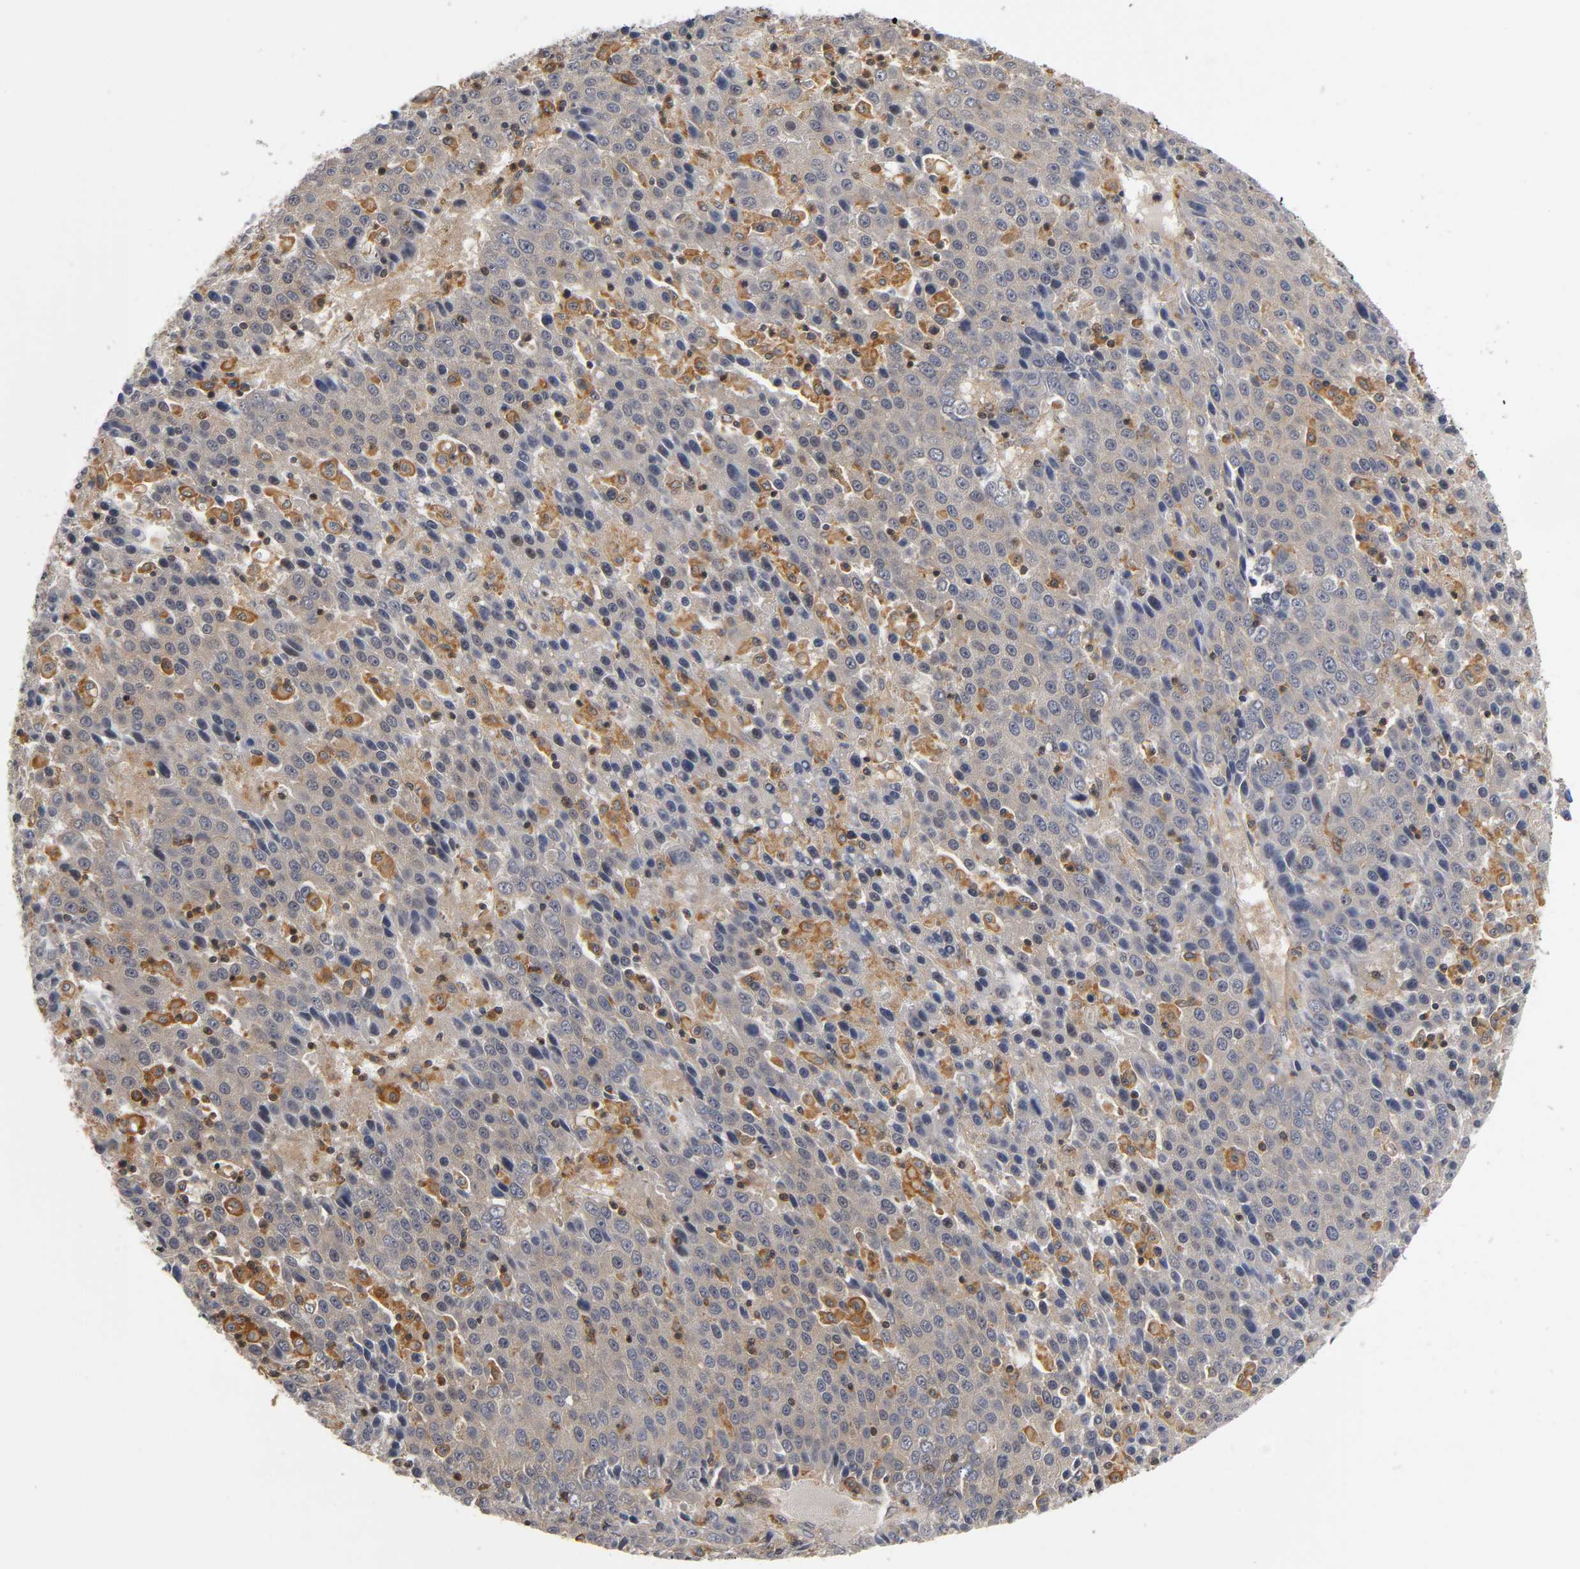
{"staining": {"intensity": "moderate", "quantity": ">75%", "location": "cytoplasmic/membranous"}, "tissue": "liver cancer", "cell_type": "Tumor cells", "image_type": "cancer", "snomed": [{"axis": "morphology", "description": "Carcinoma, Hepatocellular, NOS"}, {"axis": "topography", "description": "Liver"}], "caption": "Liver cancer (hepatocellular carcinoma) stained with DAB immunohistochemistry reveals medium levels of moderate cytoplasmic/membranous positivity in approximately >75% of tumor cells.", "gene": "ACTR2", "patient": {"sex": "female", "age": 53}}